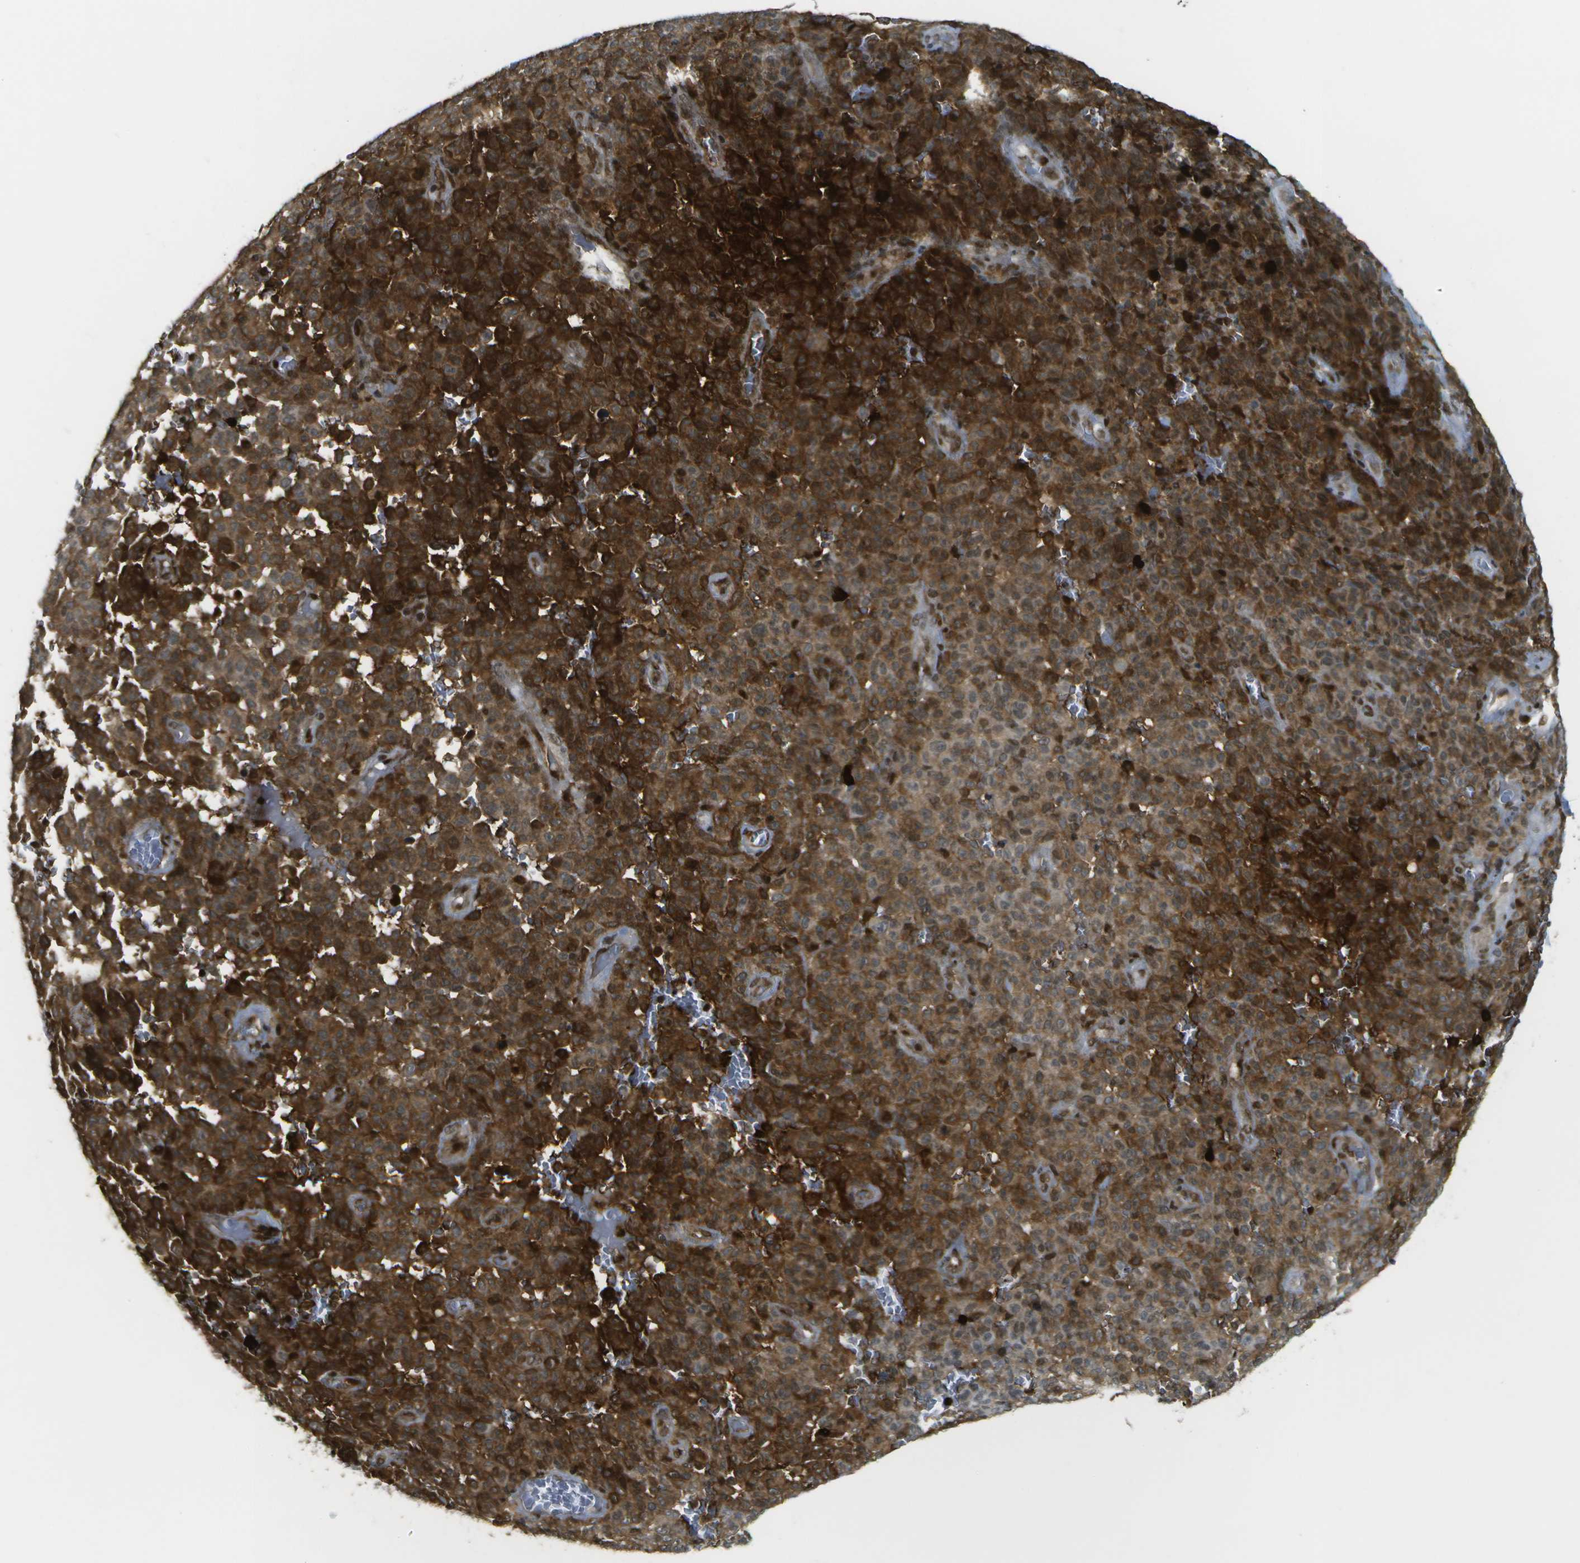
{"staining": {"intensity": "strong", "quantity": ">75%", "location": "cytoplasmic/membranous"}, "tissue": "melanoma", "cell_type": "Tumor cells", "image_type": "cancer", "snomed": [{"axis": "morphology", "description": "Malignant melanoma, NOS"}, {"axis": "topography", "description": "Skin"}], "caption": "IHC of malignant melanoma demonstrates high levels of strong cytoplasmic/membranous expression in about >75% of tumor cells.", "gene": "IRF7", "patient": {"sex": "female", "age": 82}}